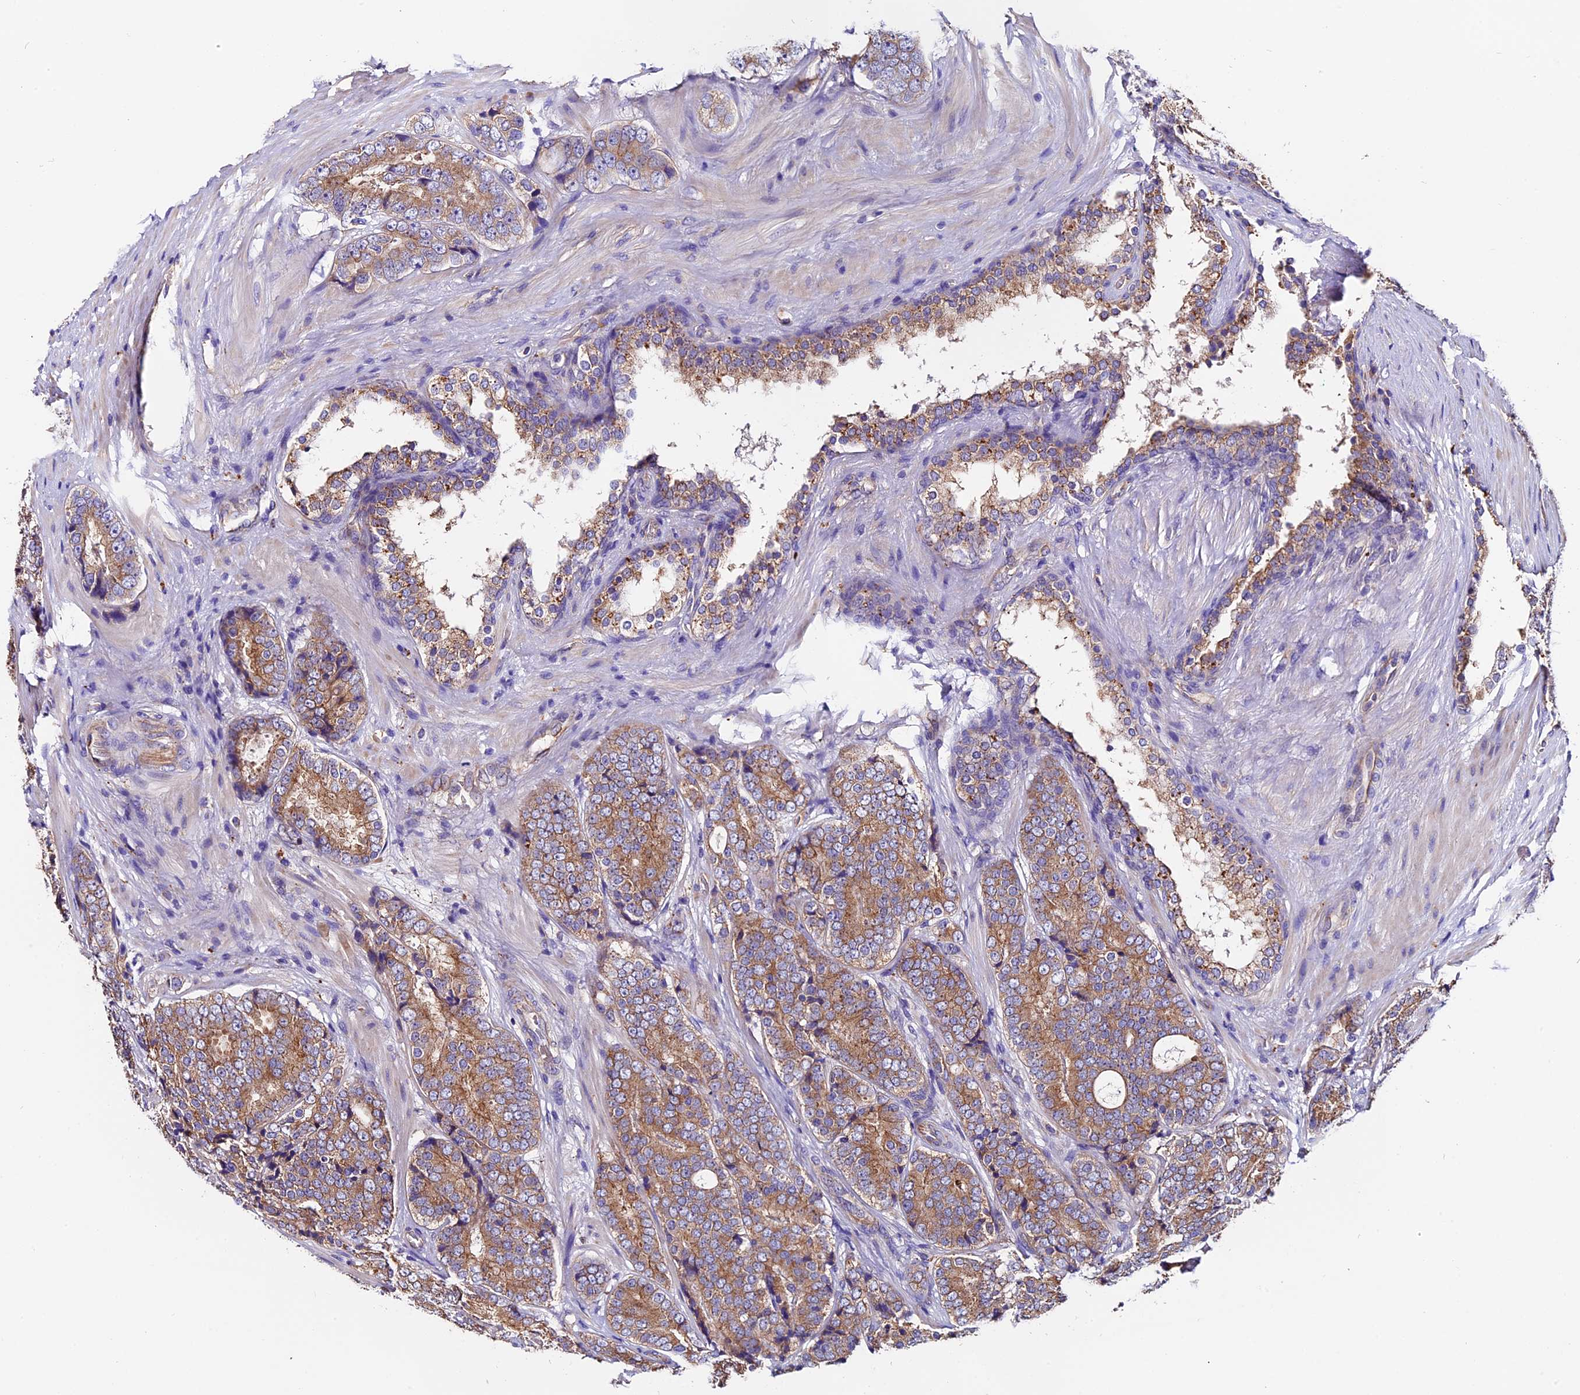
{"staining": {"intensity": "moderate", "quantity": ">75%", "location": "cytoplasmic/membranous"}, "tissue": "prostate cancer", "cell_type": "Tumor cells", "image_type": "cancer", "snomed": [{"axis": "morphology", "description": "Adenocarcinoma, High grade"}, {"axis": "topography", "description": "Prostate"}], "caption": "This photomicrograph shows immunohistochemistry staining of prostate cancer (adenocarcinoma (high-grade)), with medium moderate cytoplasmic/membranous positivity in approximately >75% of tumor cells.", "gene": "CLN5", "patient": {"sex": "male", "age": 56}}